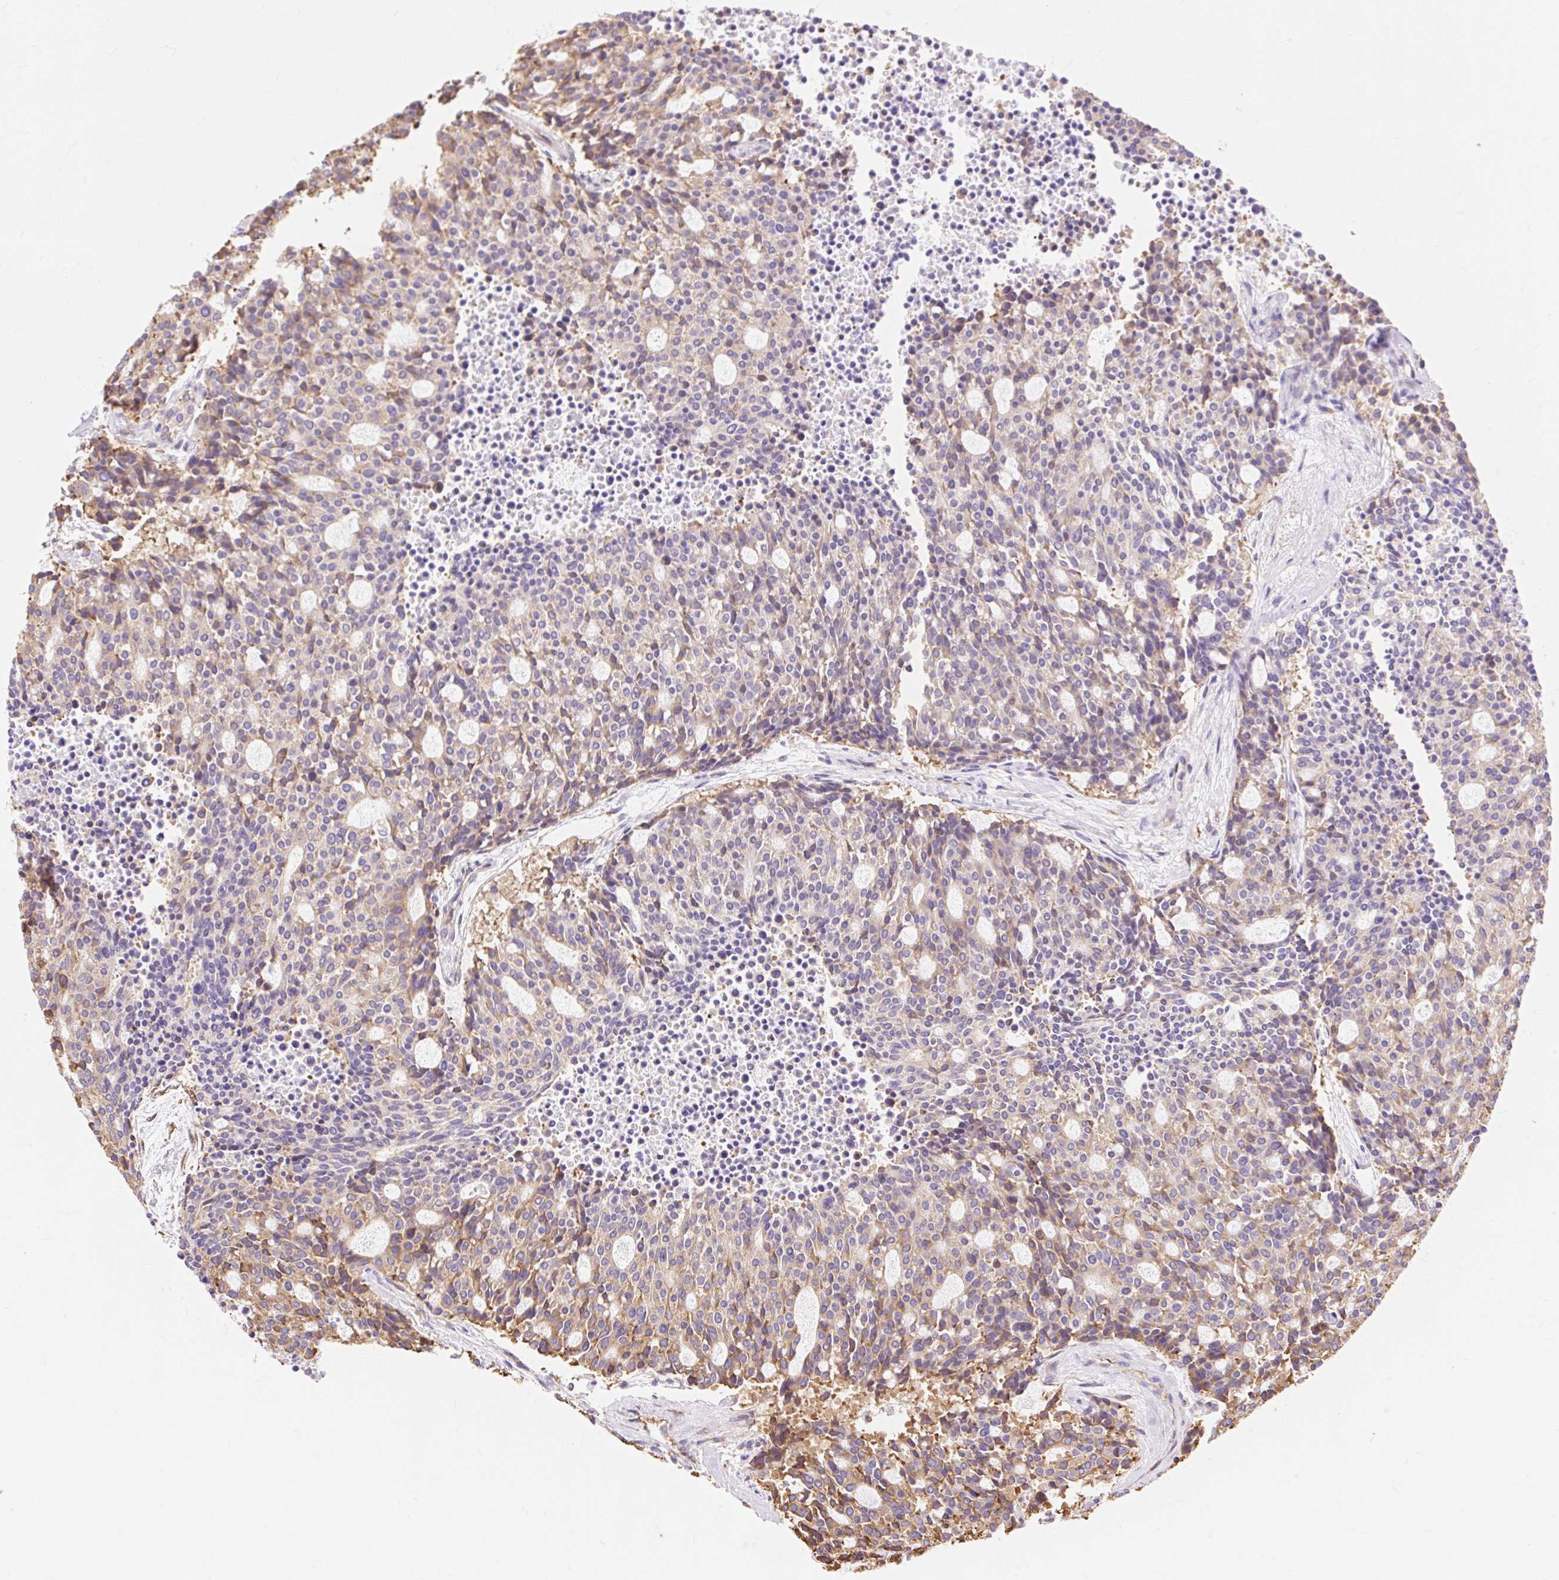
{"staining": {"intensity": "weak", "quantity": "25%-75%", "location": "cytoplasmic/membranous"}, "tissue": "carcinoid", "cell_type": "Tumor cells", "image_type": "cancer", "snomed": [{"axis": "morphology", "description": "Carcinoid, malignant, NOS"}, {"axis": "topography", "description": "Pancreas"}], "caption": "Weak cytoplasmic/membranous staining is identified in approximately 25%-75% of tumor cells in carcinoid.", "gene": "RPS17", "patient": {"sex": "female", "age": 54}}